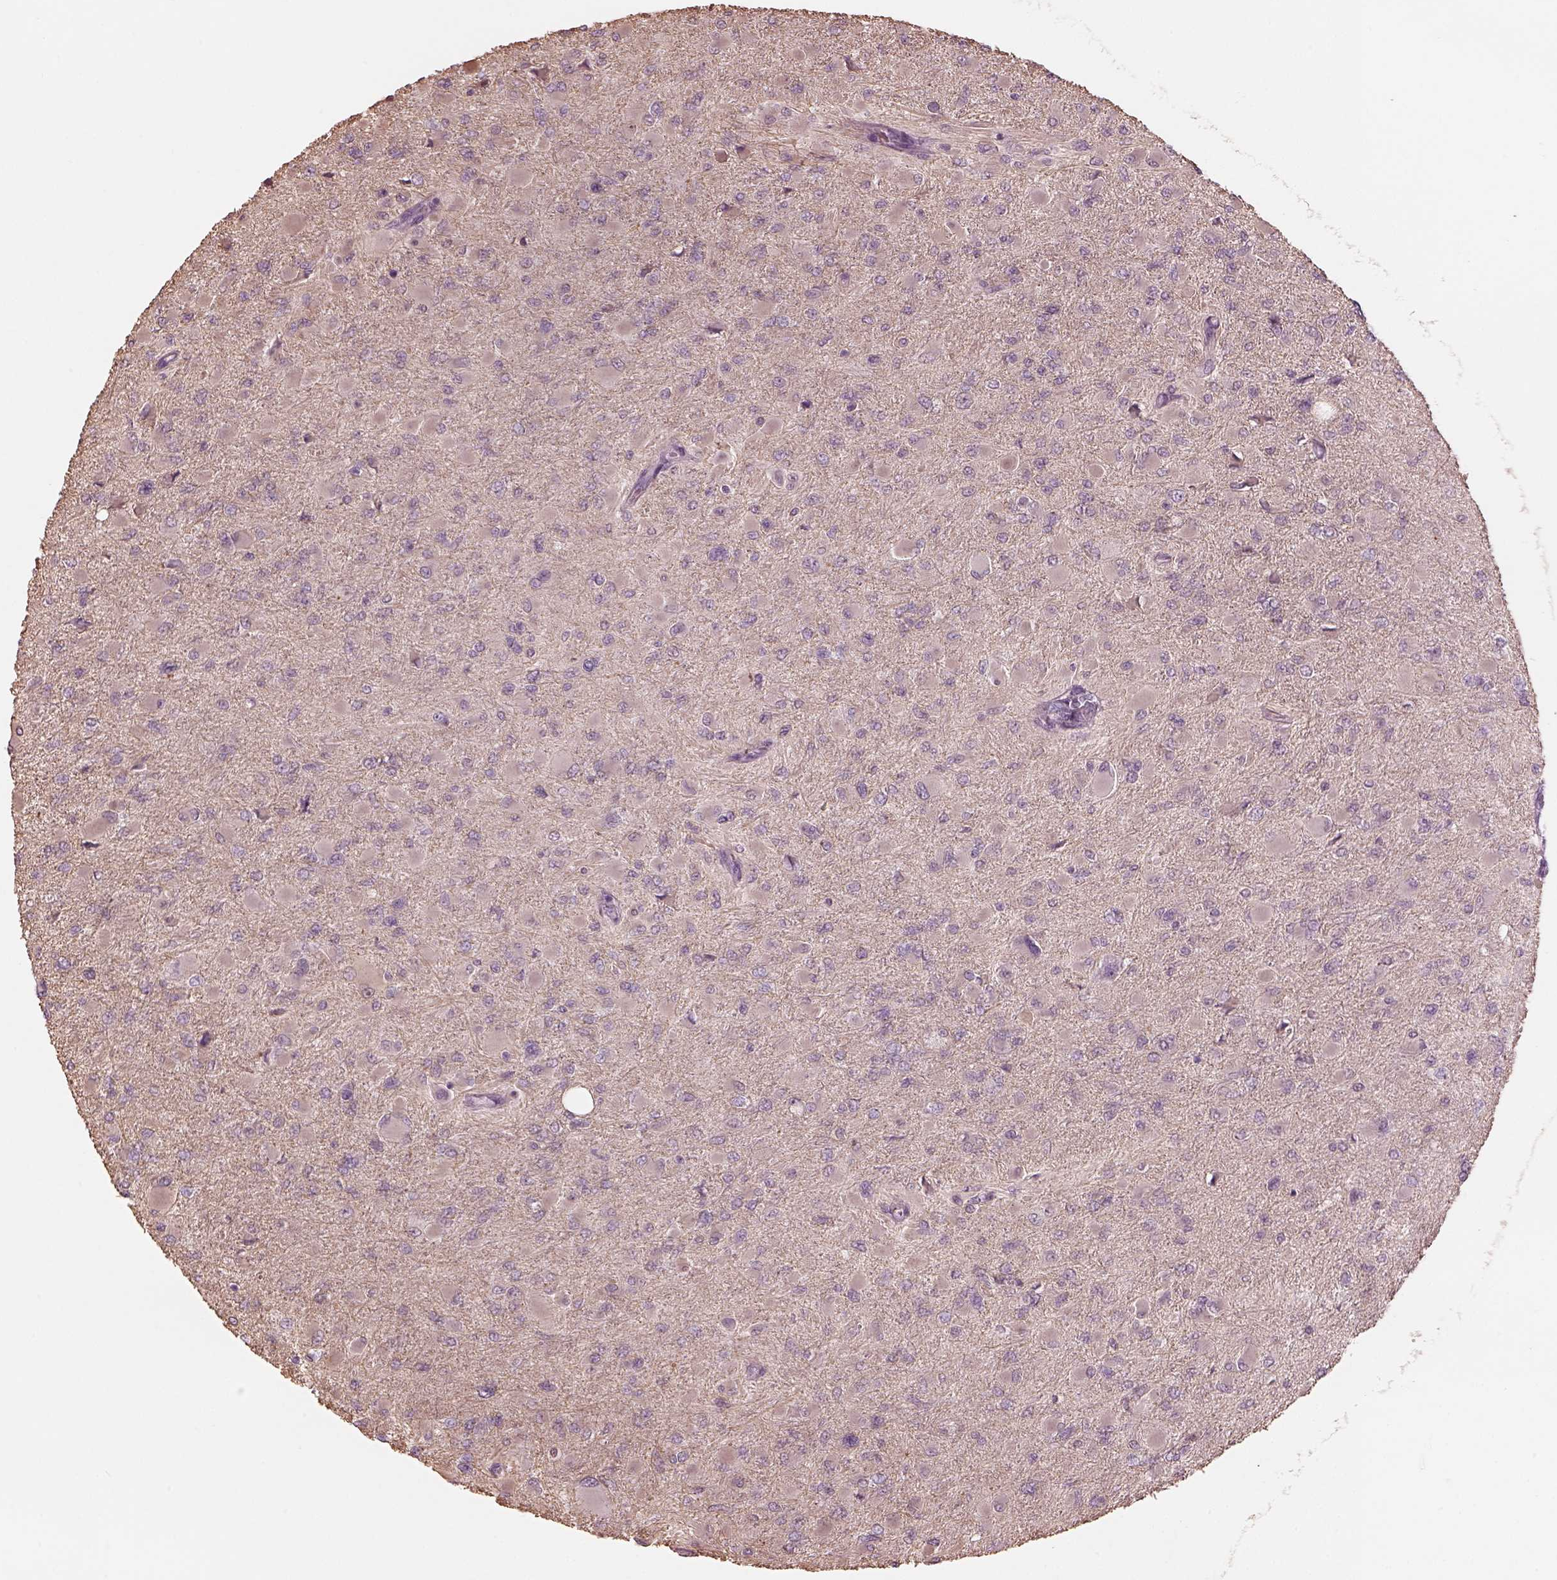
{"staining": {"intensity": "negative", "quantity": "none", "location": "none"}, "tissue": "glioma", "cell_type": "Tumor cells", "image_type": "cancer", "snomed": [{"axis": "morphology", "description": "Glioma, malignant, High grade"}, {"axis": "topography", "description": "Cerebral cortex"}], "caption": "Immunohistochemistry micrograph of human glioma stained for a protein (brown), which displays no expression in tumor cells.", "gene": "MIA", "patient": {"sex": "female", "age": 36}}